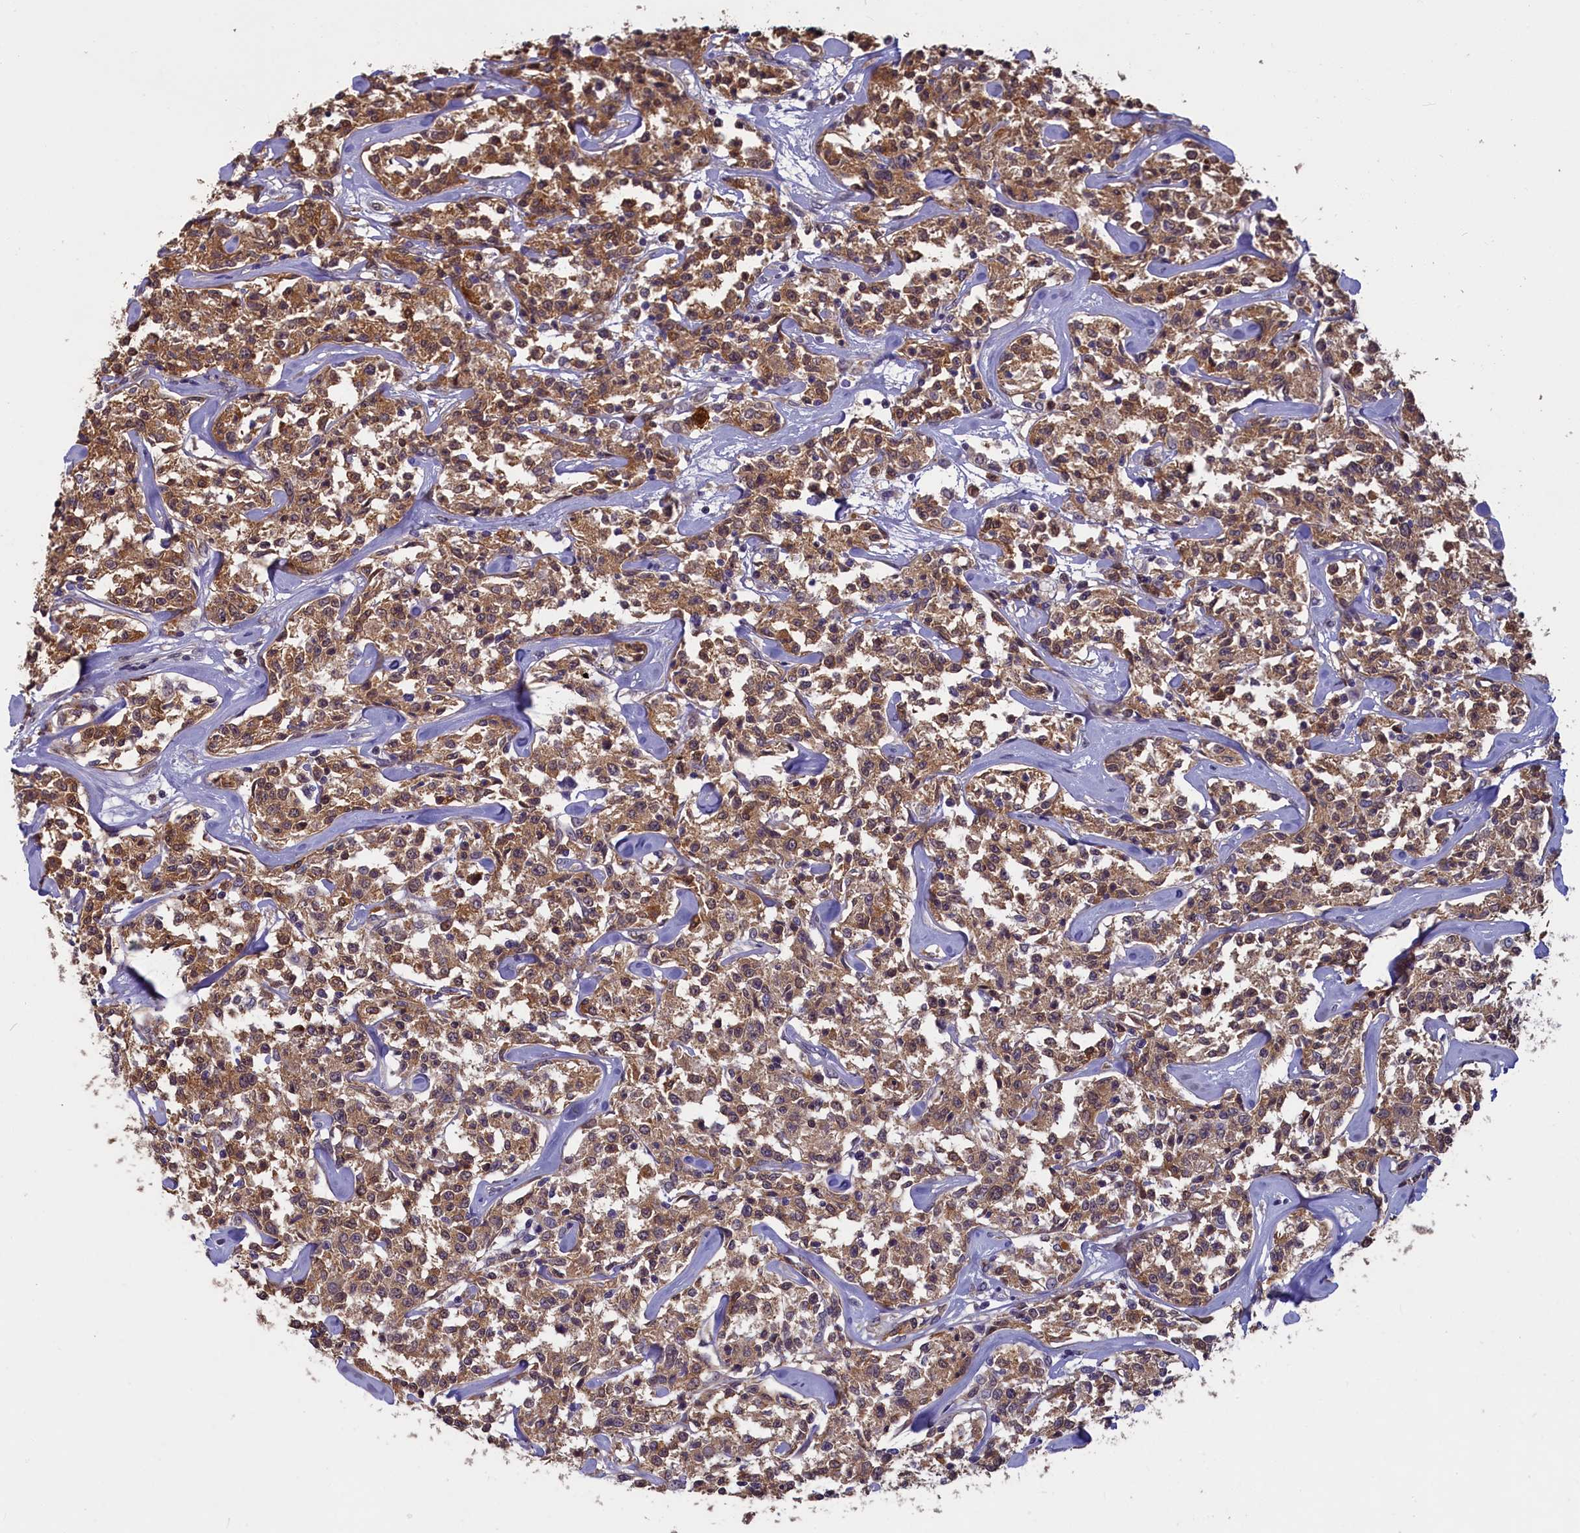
{"staining": {"intensity": "moderate", "quantity": ">75%", "location": "cytoplasmic/membranous,nuclear"}, "tissue": "lymphoma", "cell_type": "Tumor cells", "image_type": "cancer", "snomed": [{"axis": "morphology", "description": "Malignant lymphoma, non-Hodgkin's type, Low grade"}, {"axis": "topography", "description": "Small intestine"}], "caption": "Tumor cells exhibit medium levels of moderate cytoplasmic/membranous and nuclear positivity in about >75% of cells in human lymphoma.", "gene": "UCHL3", "patient": {"sex": "female", "age": 59}}